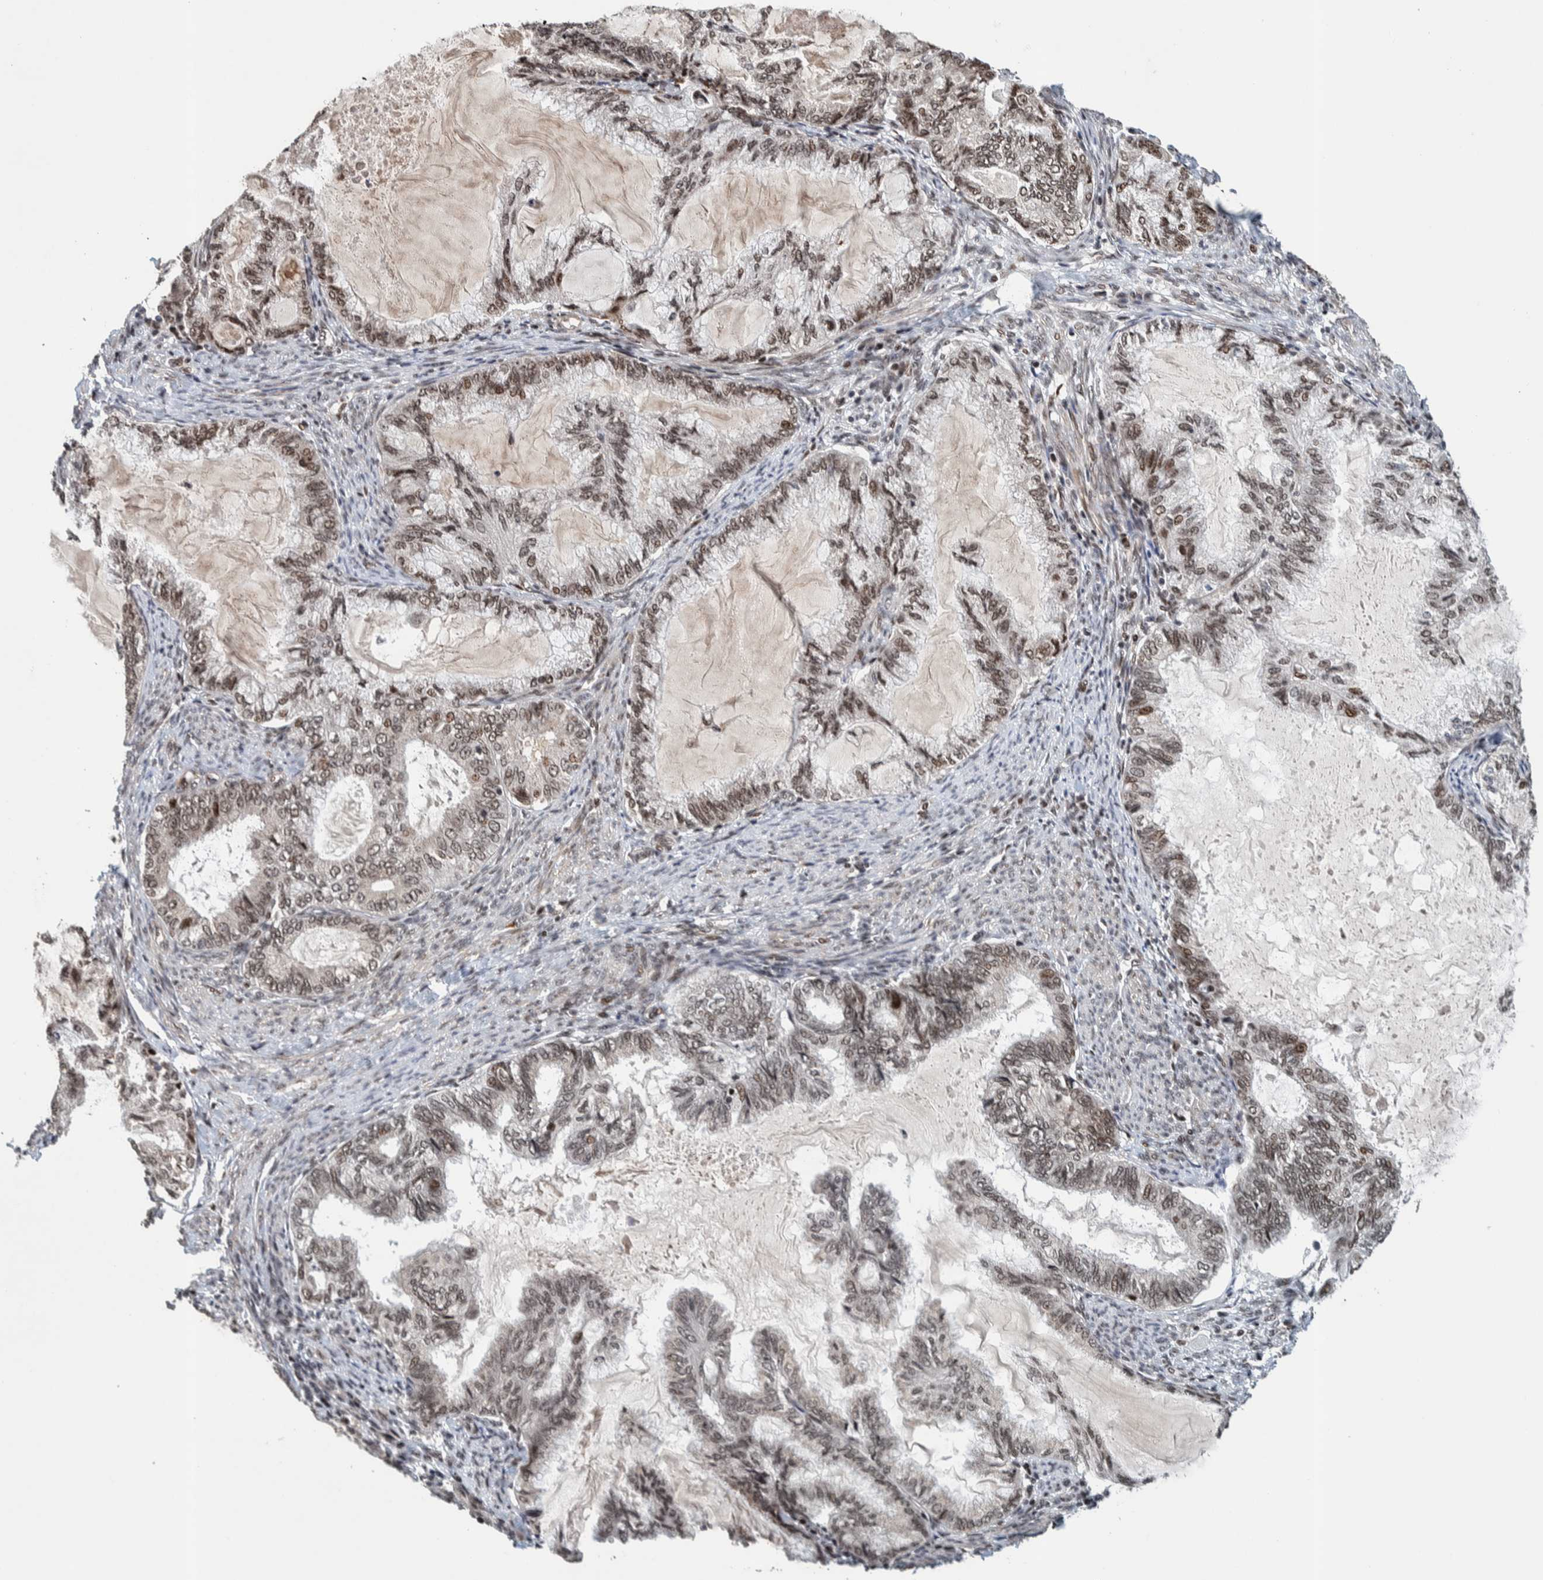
{"staining": {"intensity": "moderate", "quantity": "25%-75%", "location": "nuclear"}, "tissue": "endometrial cancer", "cell_type": "Tumor cells", "image_type": "cancer", "snomed": [{"axis": "morphology", "description": "Adenocarcinoma, NOS"}, {"axis": "topography", "description": "Endometrium"}], "caption": "Immunohistochemistry (IHC) staining of endometrial cancer (adenocarcinoma), which demonstrates medium levels of moderate nuclear expression in about 25%-75% of tumor cells indicating moderate nuclear protein staining. The staining was performed using DAB (3,3'-diaminobenzidine) (brown) for protein detection and nuclei were counterstained in hematoxylin (blue).", "gene": "CHD4", "patient": {"sex": "female", "age": 86}}